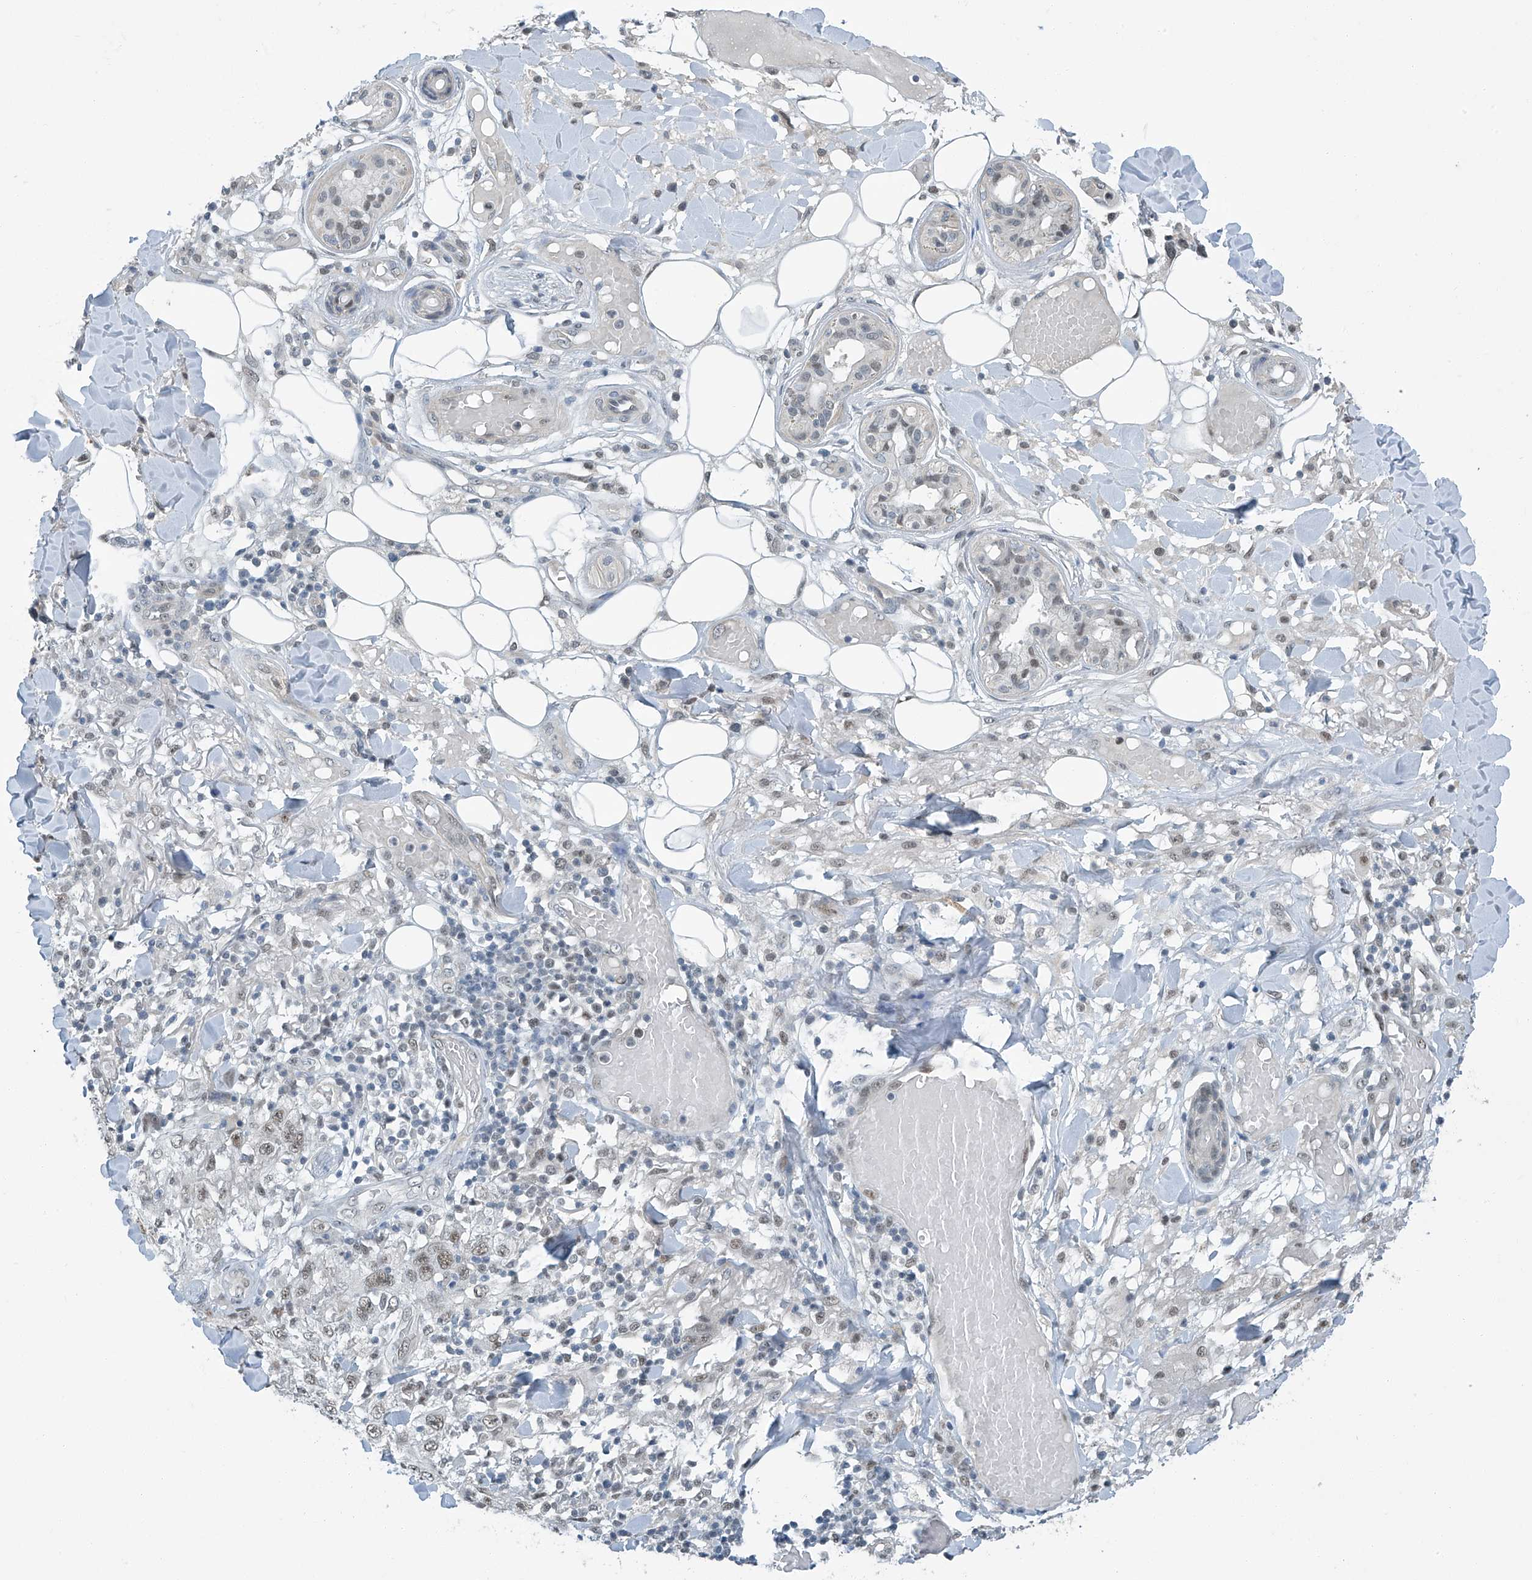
{"staining": {"intensity": "moderate", "quantity": ">75%", "location": "nuclear"}, "tissue": "skin cancer", "cell_type": "Tumor cells", "image_type": "cancer", "snomed": [{"axis": "morphology", "description": "Squamous cell carcinoma, NOS"}, {"axis": "topography", "description": "Skin"}], "caption": "IHC (DAB (3,3'-diaminobenzidine)) staining of skin squamous cell carcinoma reveals moderate nuclear protein staining in about >75% of tumor cells.", "gene": "TAF8", "patient": {"sex": "female", "age": 88}}